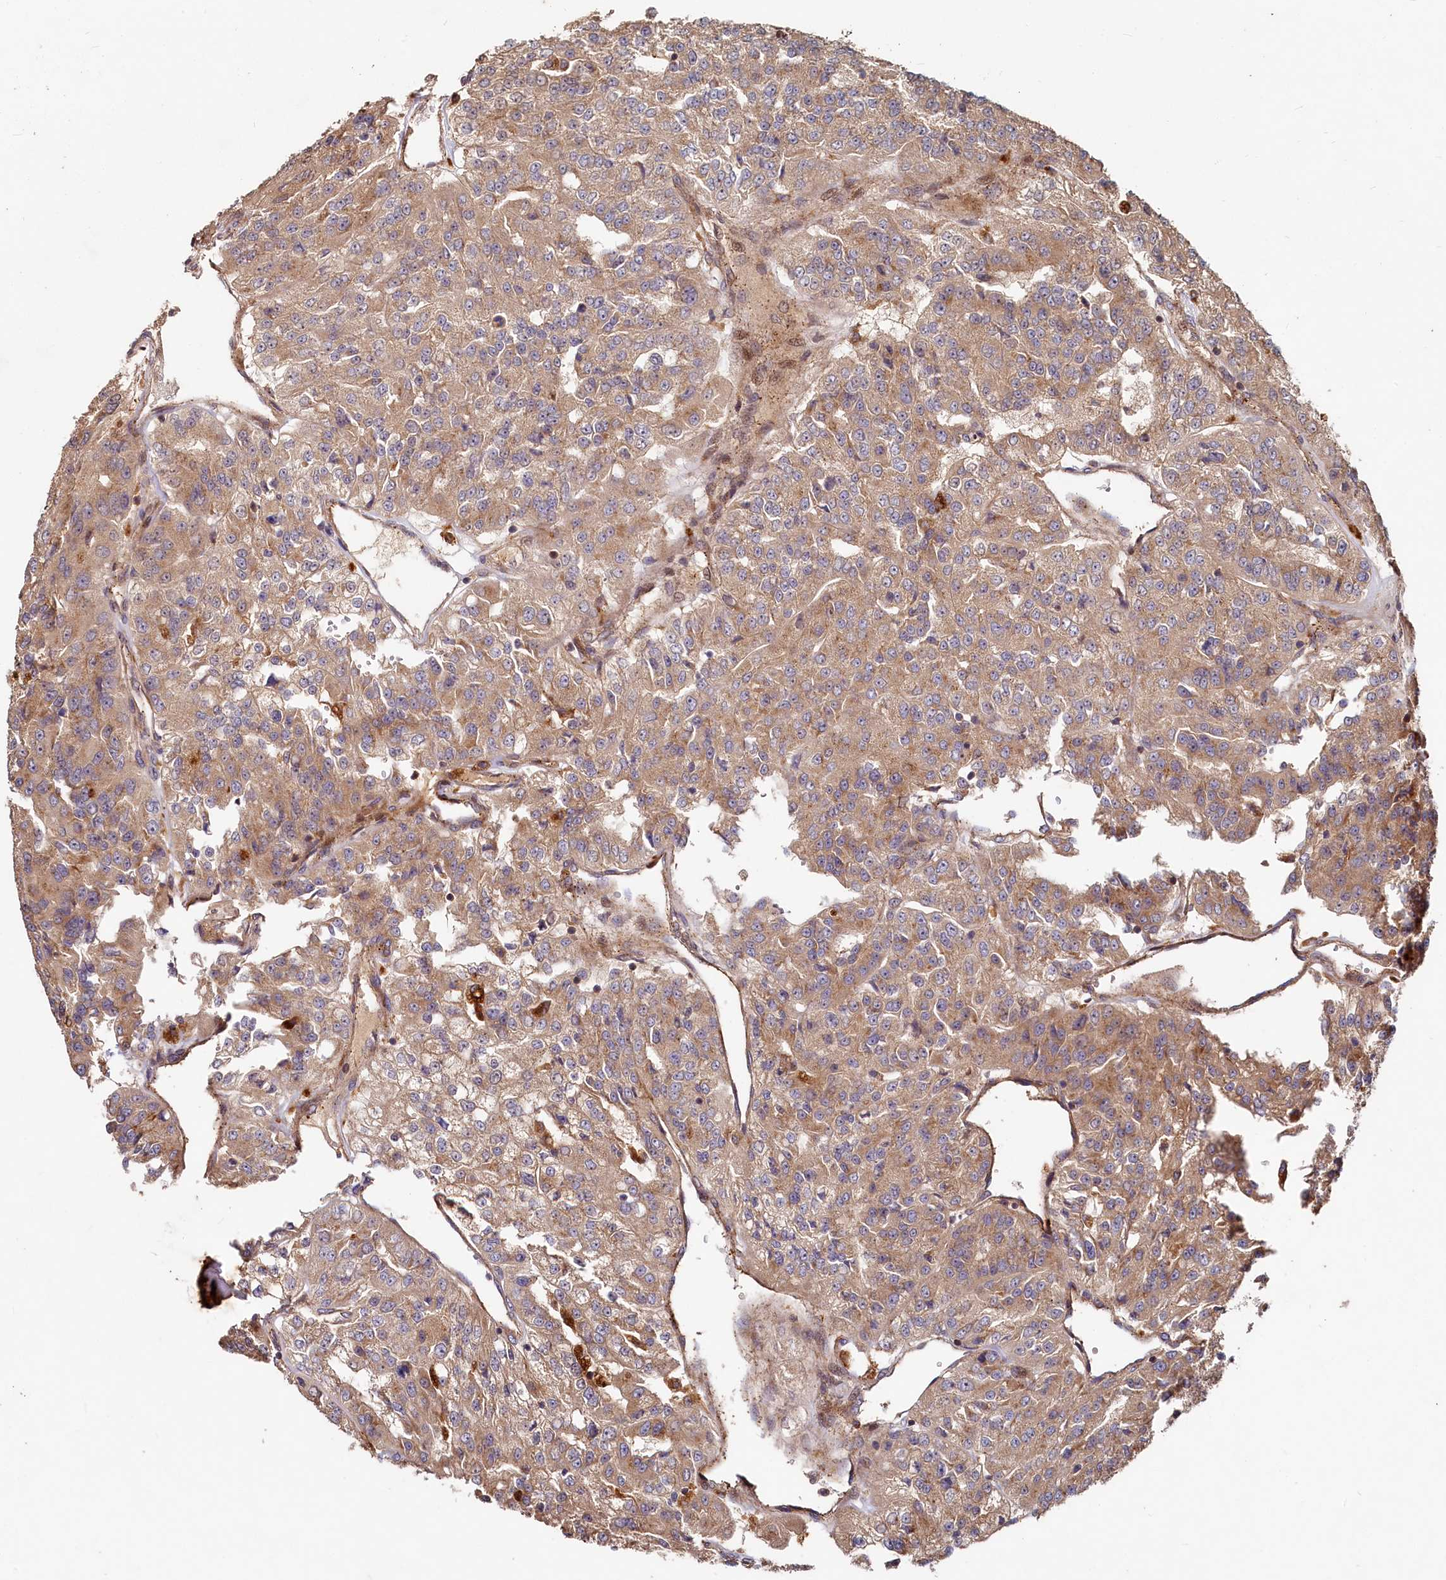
{"staining": {"intensity": "moderate", "quantity": ">75%", "location": "cytoplasmic/membranous,nuclear"}, "tissue": "renal cancer", "cell_type": "Tumor cells", "image_type": "cancer", "snomed": [{"axis": "morphology", "description": "Adenocarcinoma, NOS"}, {"axis": "topography", "description": "Kidney"}], "caption": "Immunohistochemistry (IHC) micrograph of human renal adenocarcinoma stained for a protein (brown), which demonstrates medium levels of moderate cytoplasmic/membranous and nuclear staining in approximately >75% of tumor cells.", "gene": "TRIM23", "patient": {"sex": "female", "age": 63}}